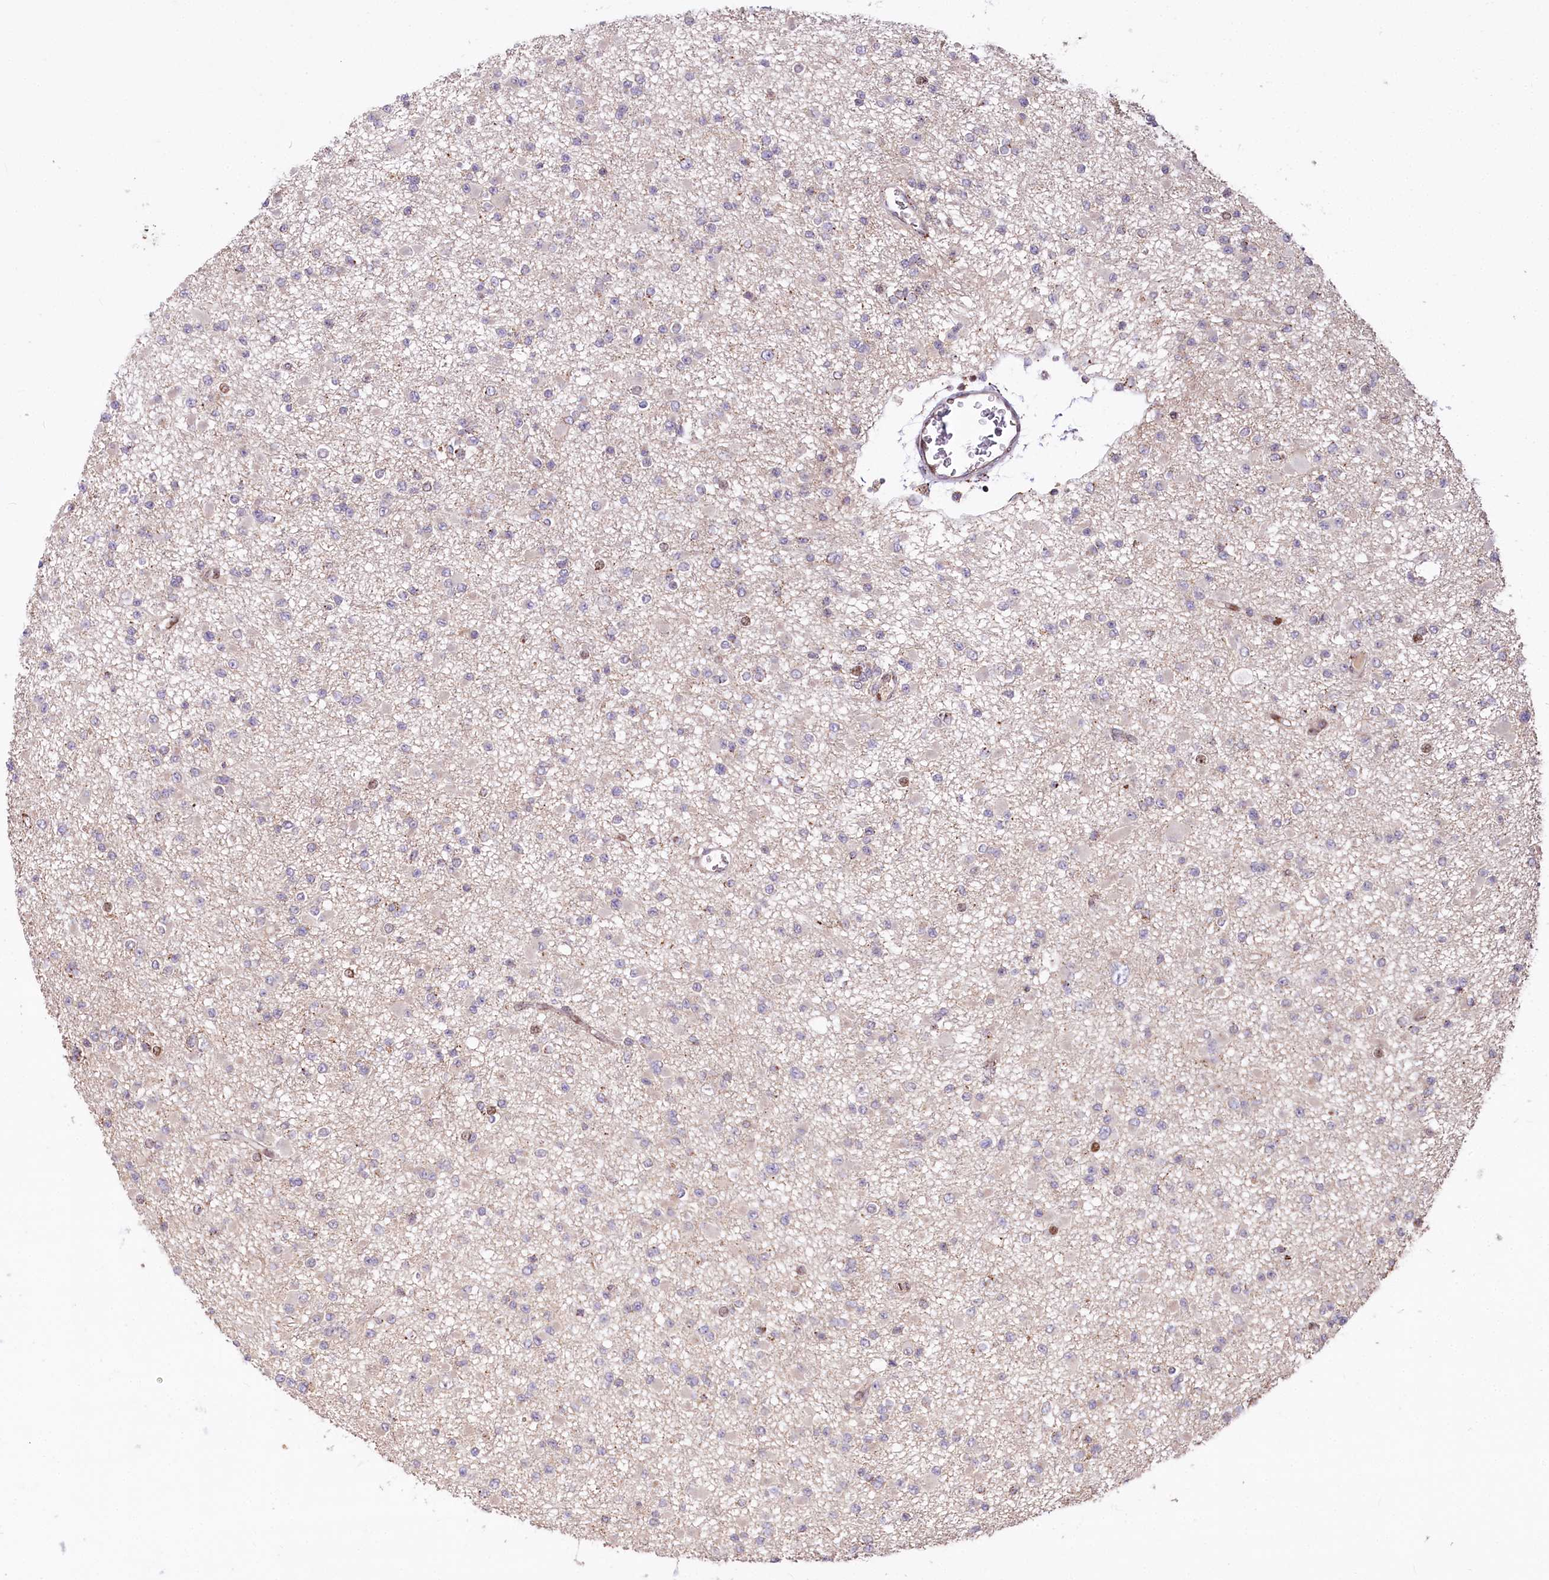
{"staining": {"intensity": "negative", "quantity": "none", "location": "none"}, "tissue": "glioma", "cell_type": "Tumor cells", "image_type": "cancer", "snomed": [{"axis": "morphology", "description": "Glioma, malignant, Low grade"}, {"axis": "topography", "description": "Brain"}], "caption": "IHC histopathology image of human malignant glioma (low-grade) stained for a protein (brown), which reveals no staining in tumor cells.", "gene": "ZFYVE27", "patient": {"sex": "female", "age": 22}}